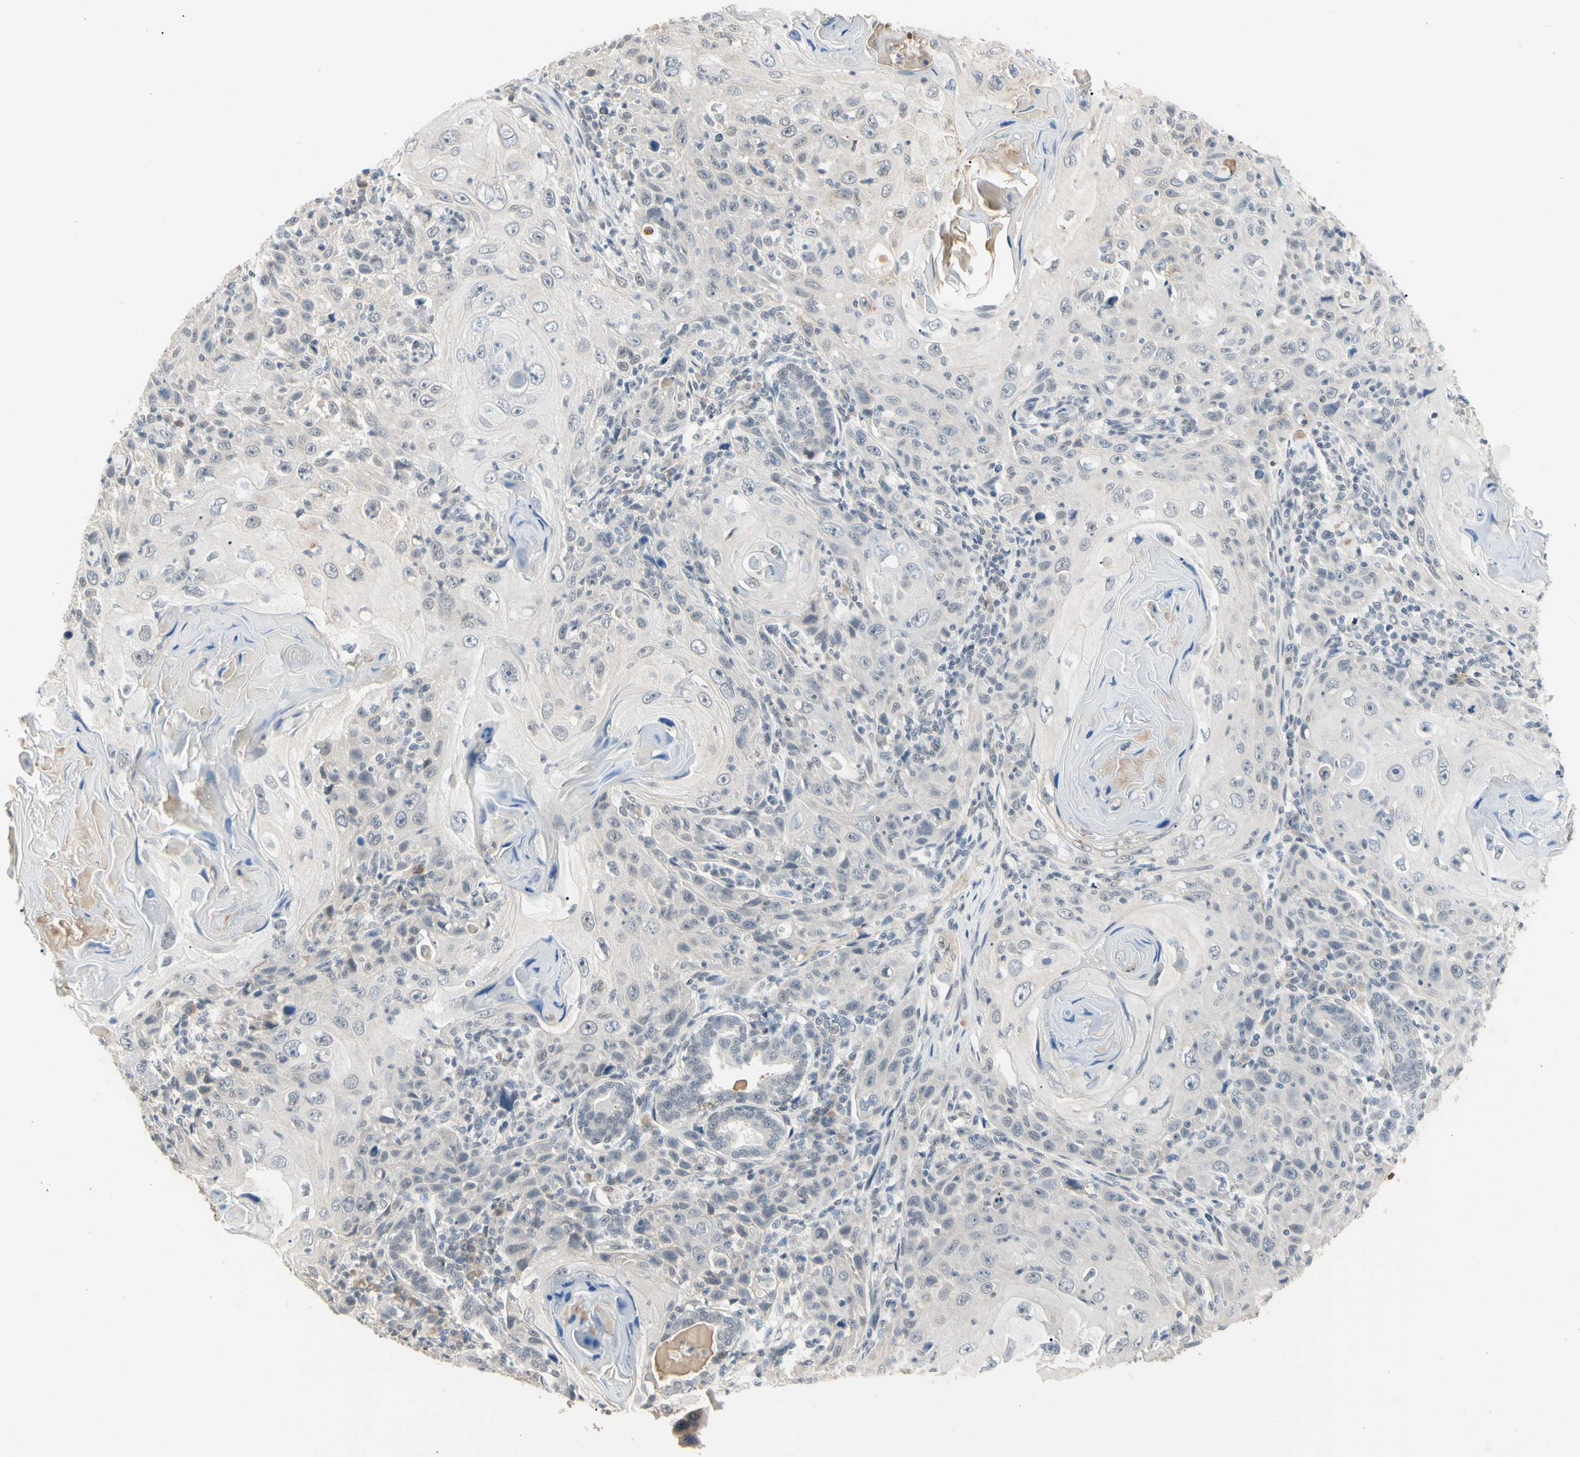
{"staining": {"intensity": "negative", "quantity": "none", "location": "none"}, "tissue": "skin cancer", "cell_type": "Tumor cells", "image_type": "cancer", "snomed": [{"axis": "morphology", "description": "Squamous cell carcinoma, NOS"}, {"axis": "topography", "description": "Skin"}], "caption": "The immunohistochemistry micrograph has no significant staining in tumor cells of skin squamous cell carcinoma tissue.", "gene": "GREM1", "patient": {"sex": "female", "age": 88}}